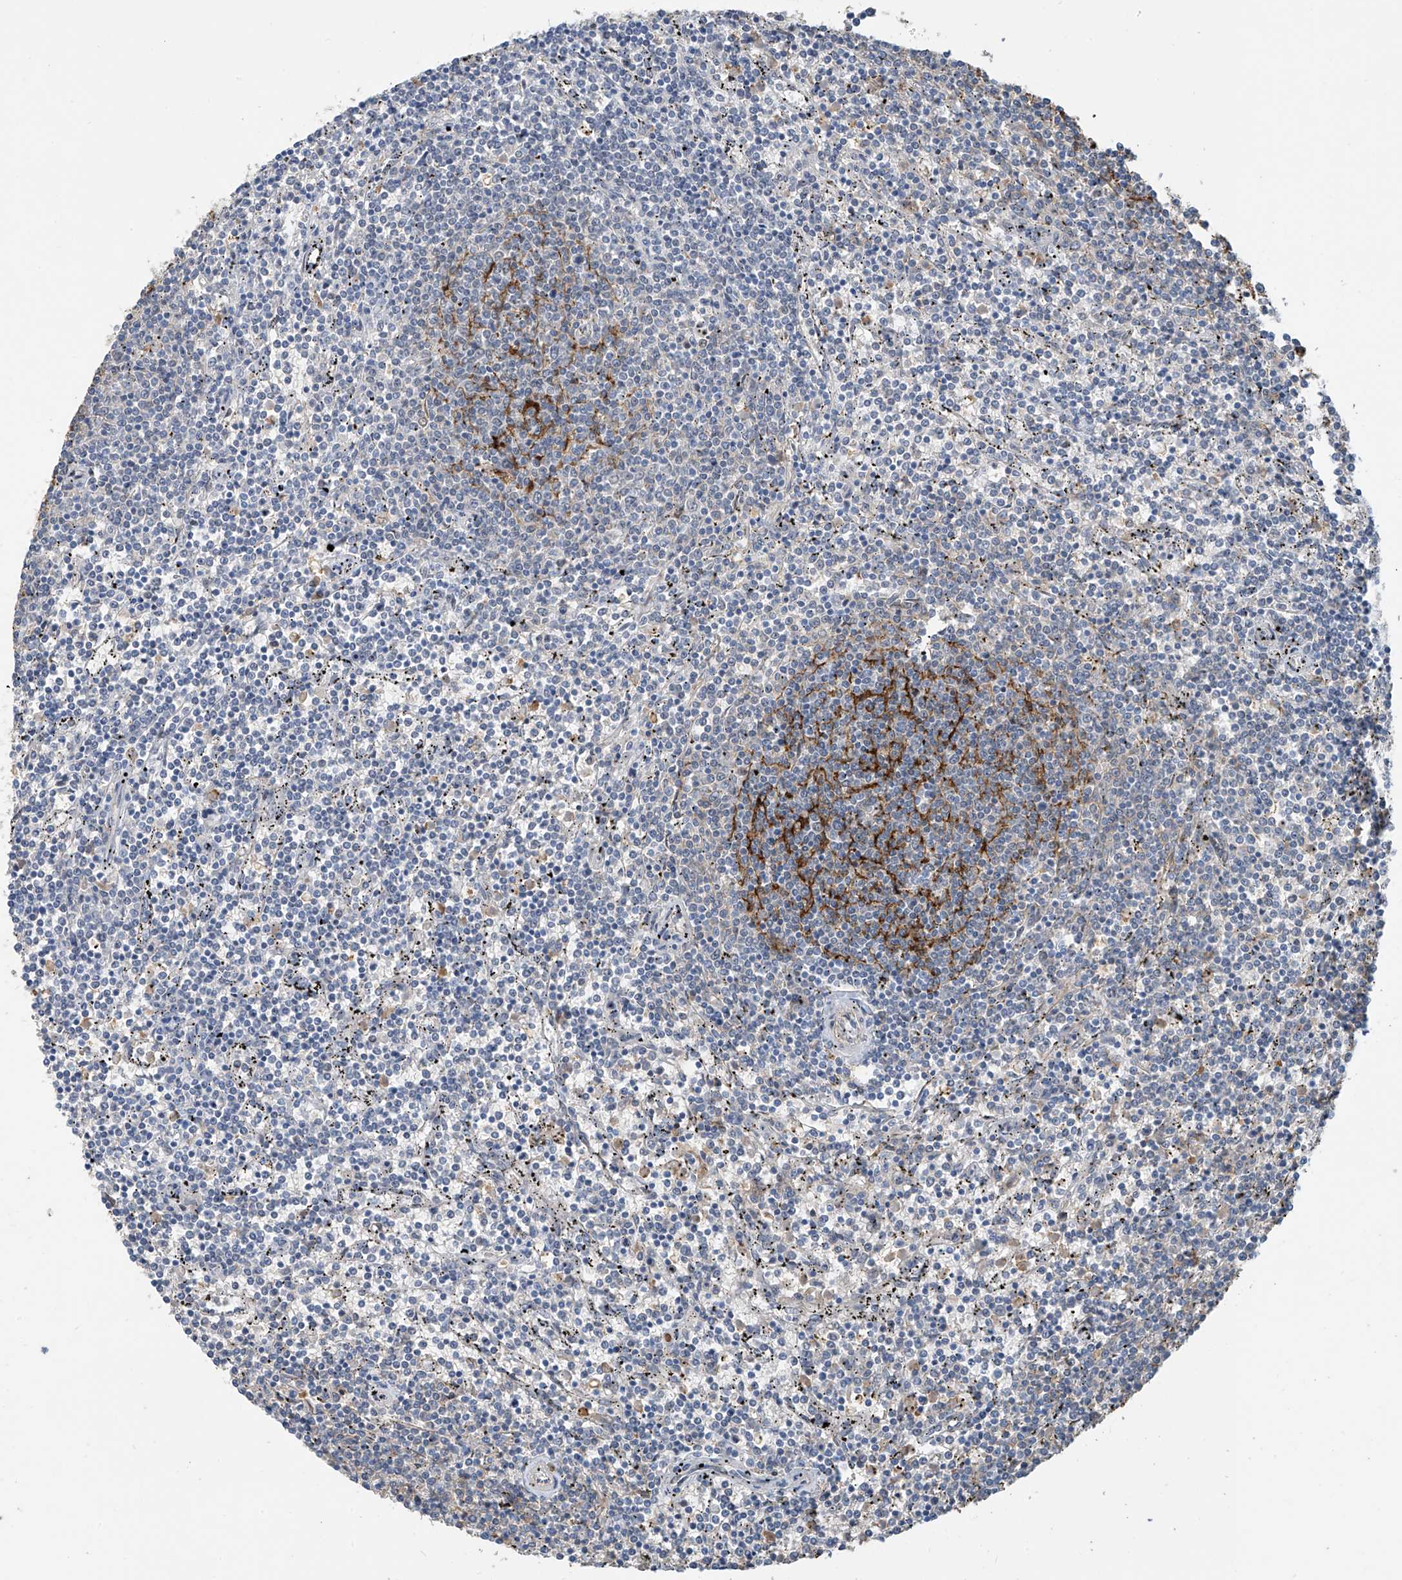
{"staining": {"intensity": "negative", "quantity": "none", "location": "none"}, "tissue": "lymphoma", "cell_type": "Tumor cells", "image_type": "cancer", "snomed": [{"axis": "morphology", "description": "Malignant lymphoma, non-Hodgkin's type, Low grade"}, {"axis": "topography", "description": "Spleen"}], "caption": "Immunohistochemistry (IHC) of malignant lymphoma, non-Hodgkin's type (low-grade) displays no staining in tumor cells. (DAB immunohistochemistry (IHC), high magnification).", "gene": "MCM9", "patient": {"sex": "female", "age": 50}}